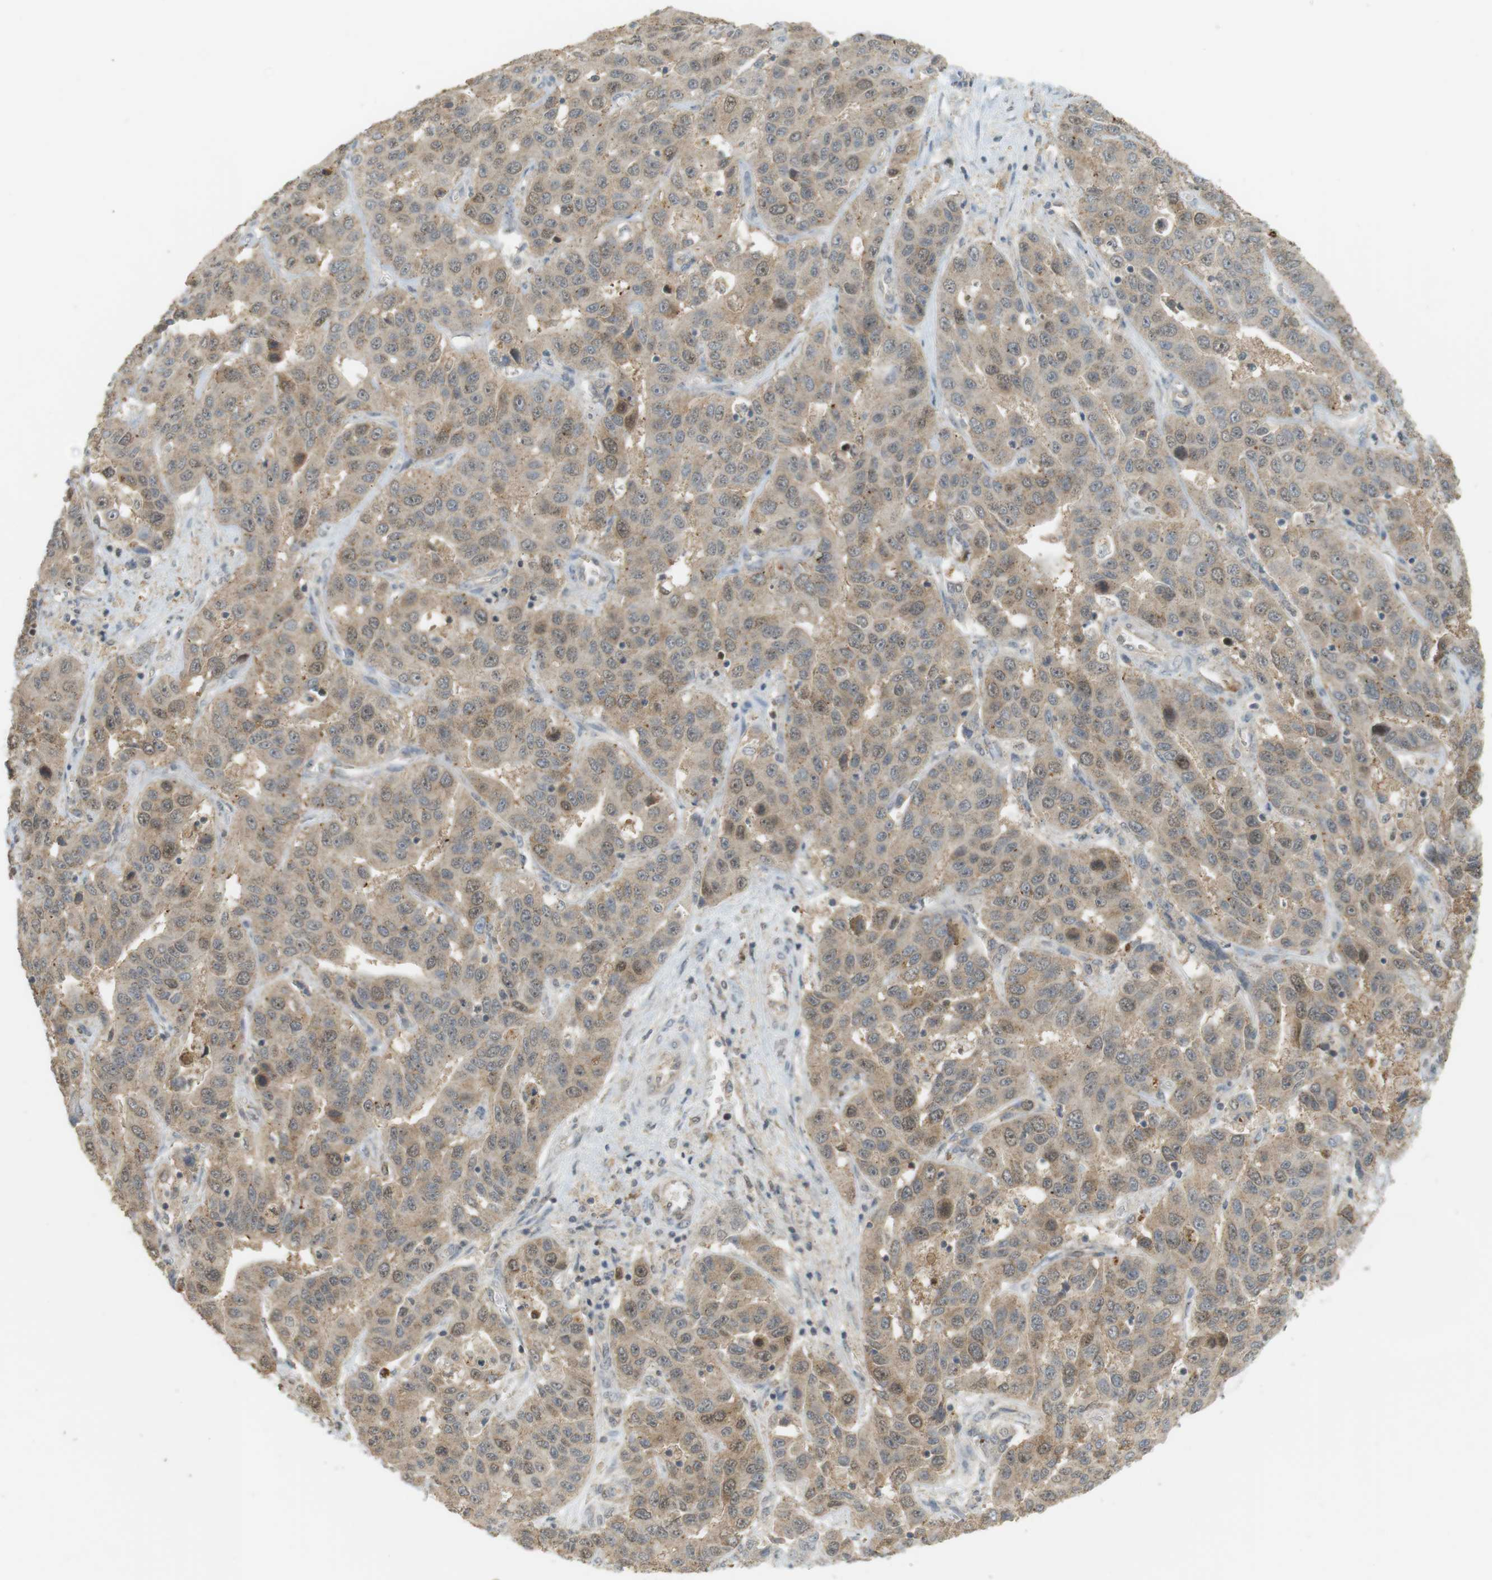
{"staining": {"intensity": "weak", "quantity": "25%-75%", "location": "cytoplasmic/membranous"}, "tissue": "liver cancer", "cell_type": "Tumor cells", "image_type": "cancer", "snomed": [{"axis": "morphology", "description": "Cholangiocarcinoma"}, {"axis": "topography", "description": "Liver"}], "caption": "Immunohistochemistry (DAB) staining of human liver cancer demonstrates weak cytoplasmic/membranous protein positivity in approximately 25%-75% of tumor cells.", "gene": "TTK", "patient": {"sex": "female", "age": 52}}